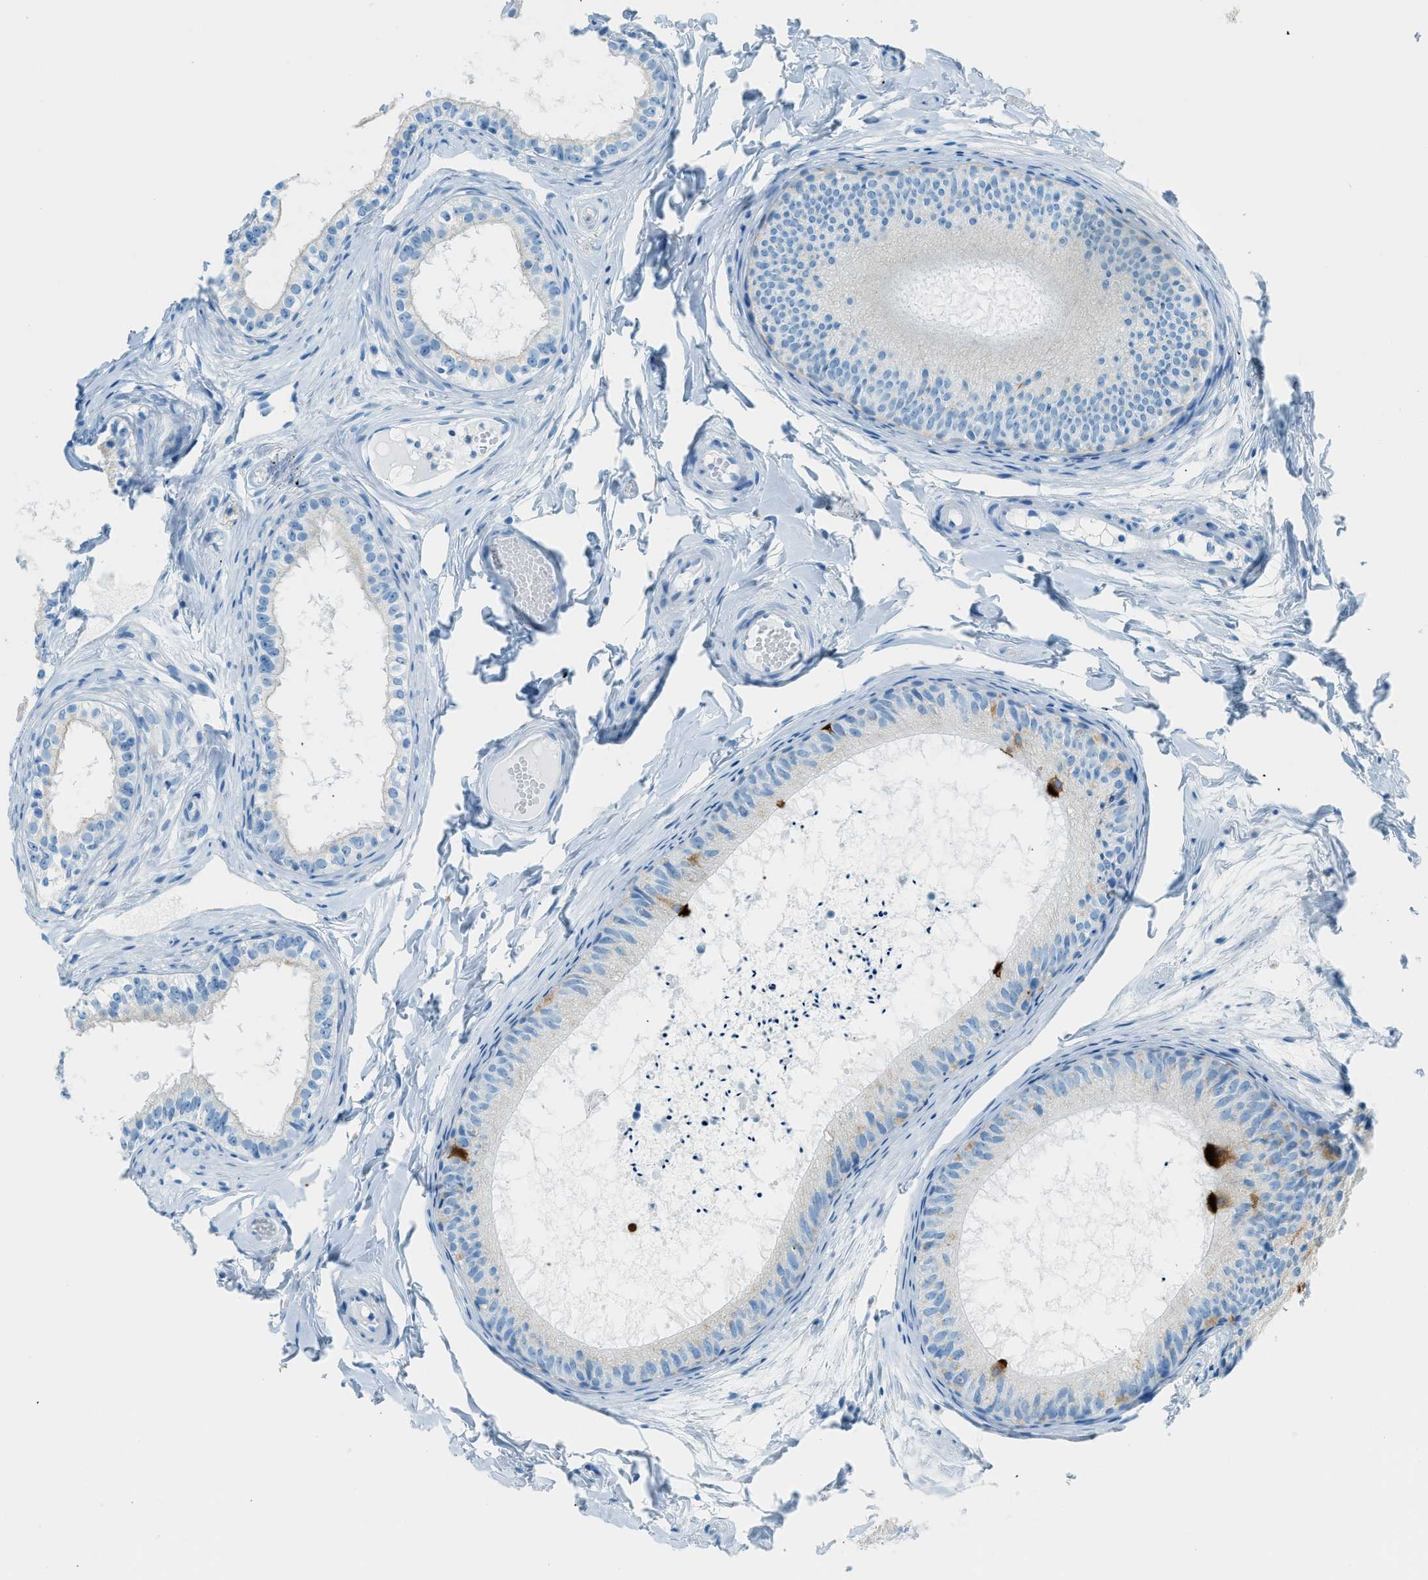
{"staining": {"intensity": "strong", "quantity": "<25%", "location": "cytoplasmic/membranous"}, "tissue": "epididymis", "cell_type": "Glandular cells", "image_type": "normal", "snomed": [{"axis": "morphology", "description": "Normal tissue, NOS"}, {"axis": "topography", "description": "Epididymis"}], "caption": "DAB immunohistochemical staining of benign human epididymis shows strong cytoplasmic/membranous protein expression in about <25% of glandular cells. The staining is performed using DAB brown chromogen to label protein expression. The nuclei are counter-stained blue using hematoxylin.", "gene": "C21orf62", "patient": {"sex": "male", "age": 46}}